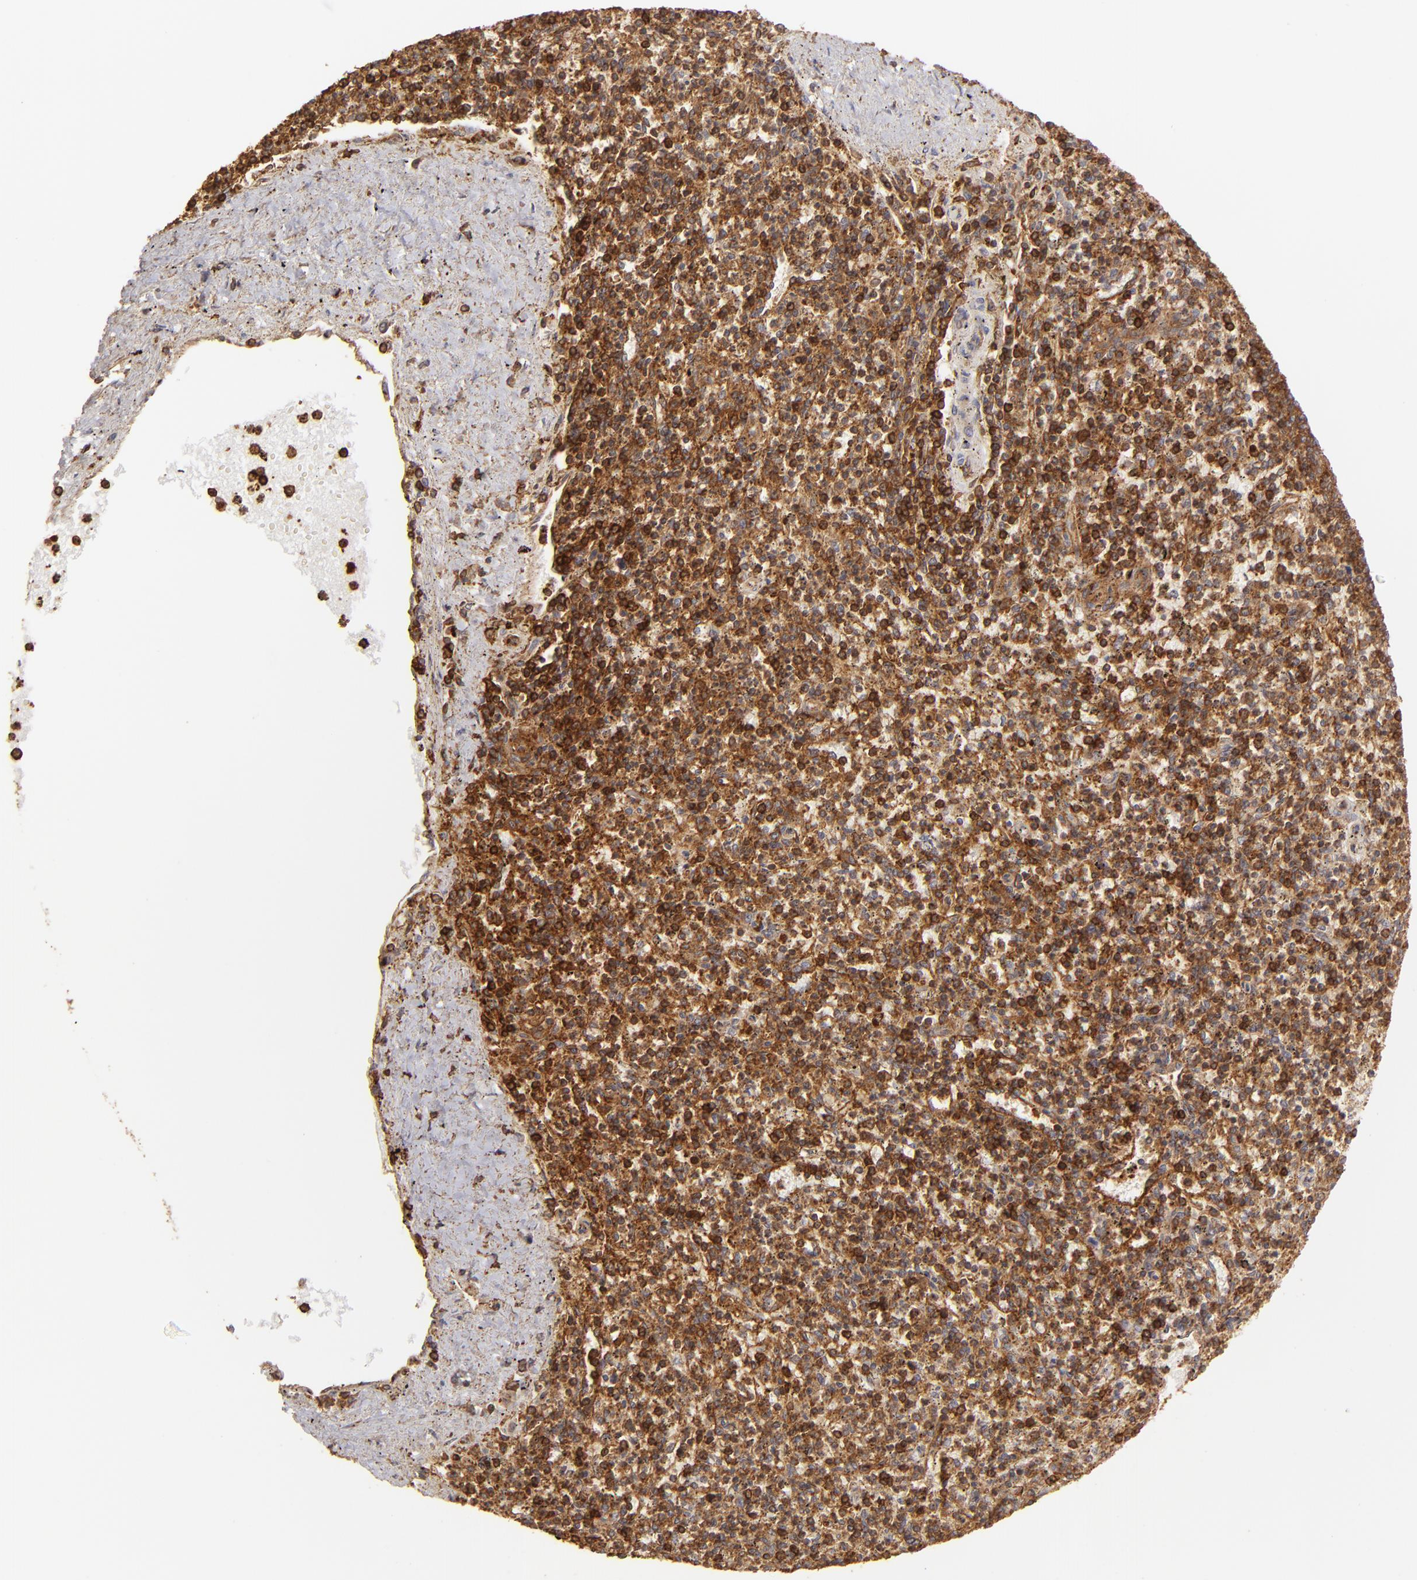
{"staining": {"intensity": "strong", "quantity": ">75%", "location": "cytoplasmic/membranous"}, "tissue": "spleen", "cell_type": "Cells in red pulp", "image_type": "normal", "snomed": [{"axis": "morphology", "description": "Normal tissue, NOS"}, {"axis": "topography", "description": "Spleen"}], "caption": "Immunohistochemistry (IHC) histopathology image of unremarkable spleen: spleen stained using immunohistochemistry (IHC) displays high levels of strong protein expression localized specifically in the cytoplasmic/membranous of cells in red pulp, appearing as a cytoplasmic/membranous brown color.", "gene": "ACTB", "patient": {"sex": "male", "age": 72}}